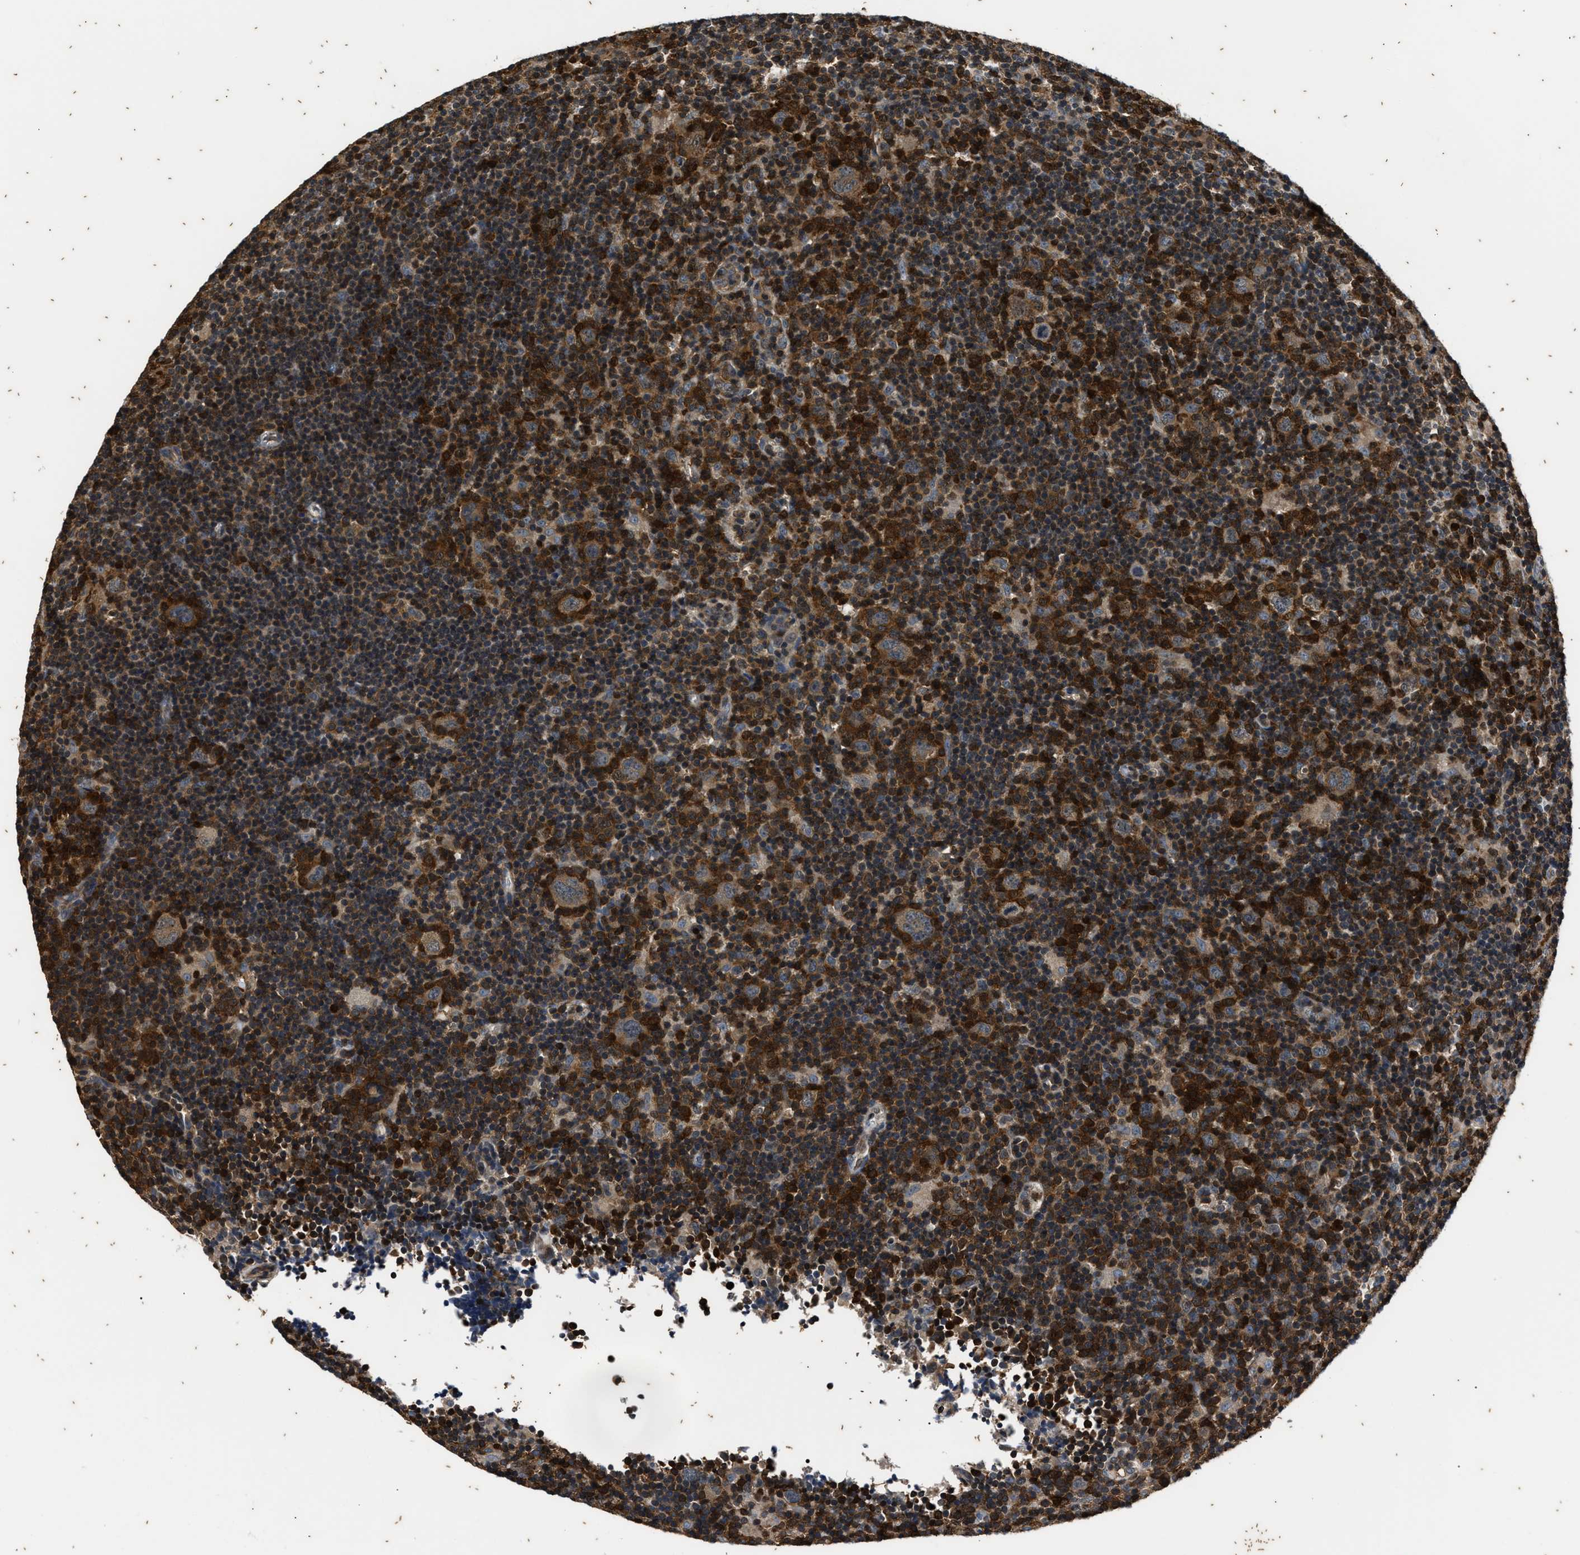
{"staining": {"intensity": "weak", "quantity": ">75%", "location": "cytoplasmic/membranous"}, "tissue": "lymphoma", "cell_type": "Tumor cells", "image_type": "cancer", "snomed": [{"axis": "morphology", "description": "Hodgkin's disease, NOS"}, {"axis": "topography", "description": "Lymph node"}], "caption": "Lymphoma stained with DAB IHC displays low levels of weak cytoplasmic/membranous expression in approximately >75% of tumor cells.", "gene": "PTPN7", "patient": {"sex": "female", "age": 57}}